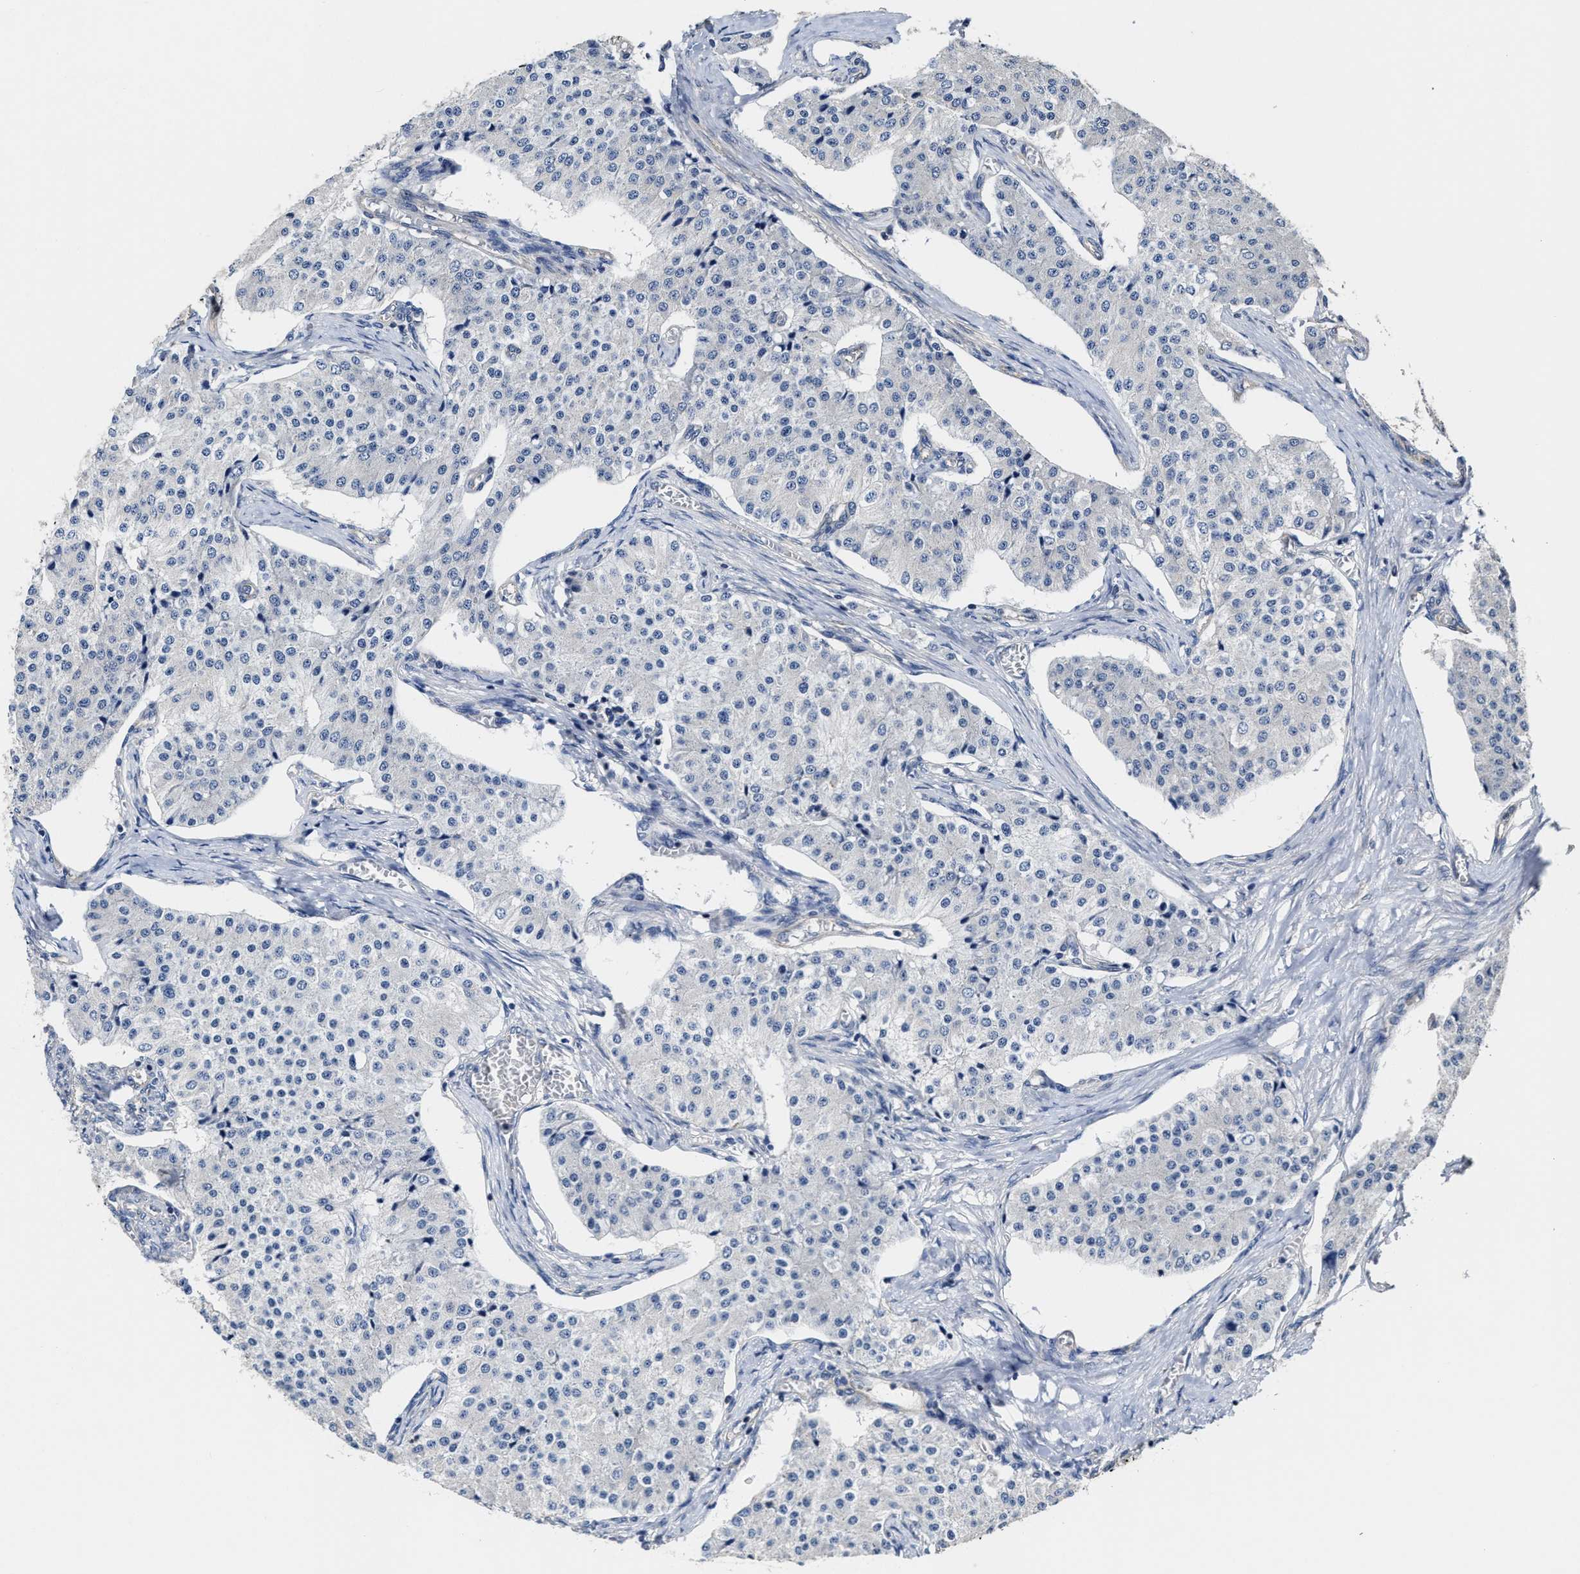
{"staining": {"intensity": "negative", "quantity": "none", "location": "none"}, "tissue": "carcinoid", "cell_type": "Tumor cells", "image_type": "cancer", "snomed": [{"axis": "morphology", "description": "Carcinoid, malignant, NOS"}, {"axis": "topography", "description": "Colon"}], "caption": "The histopathology image displays no staining of tumor cells in carcinoid (malignant). (Brightfield microscopy of DAB (3,3'-diaminobenzidine) immunohistochemistry at high magnification).", "gene": "TRAF6", "patient": {"sex": "female", "age": 52}}